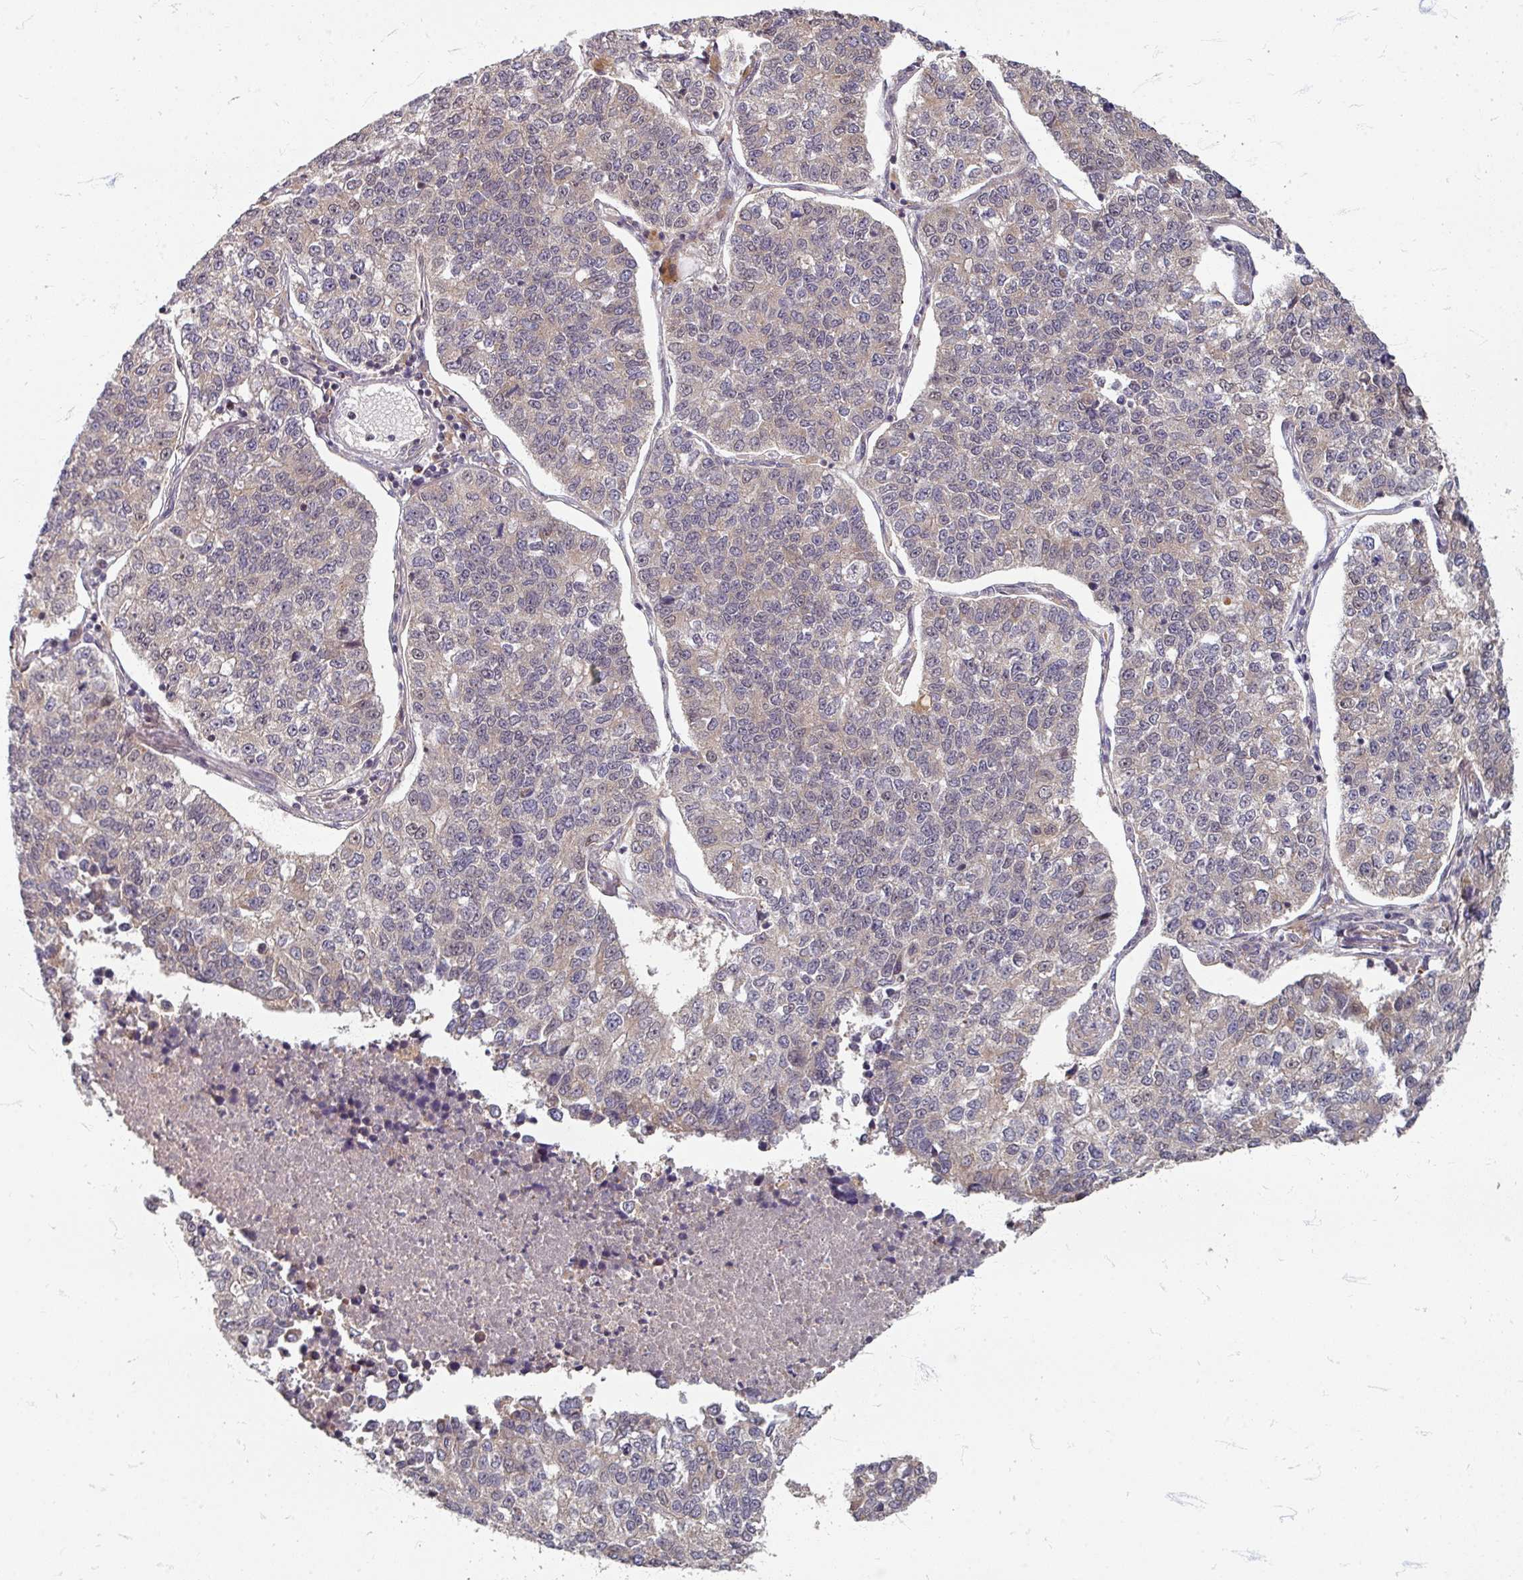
{"staining": {"intensity": "negative", "quantity": "none", "location": "none"}, "tissue": "lung cancer", "cell_type": "Tumor cells", "image_type": "cancer", "snomed": [{"axis": "morphology", "description": "Adenocarcinoma, NOS"}, {"axis": "topography", "description": "Lung"}], "caption": "The micrograph reveals no staining of tumor cells in lung adenocarcinoma.", "gene": "STAM", "patient": {"sex": "male", "age": 49}}